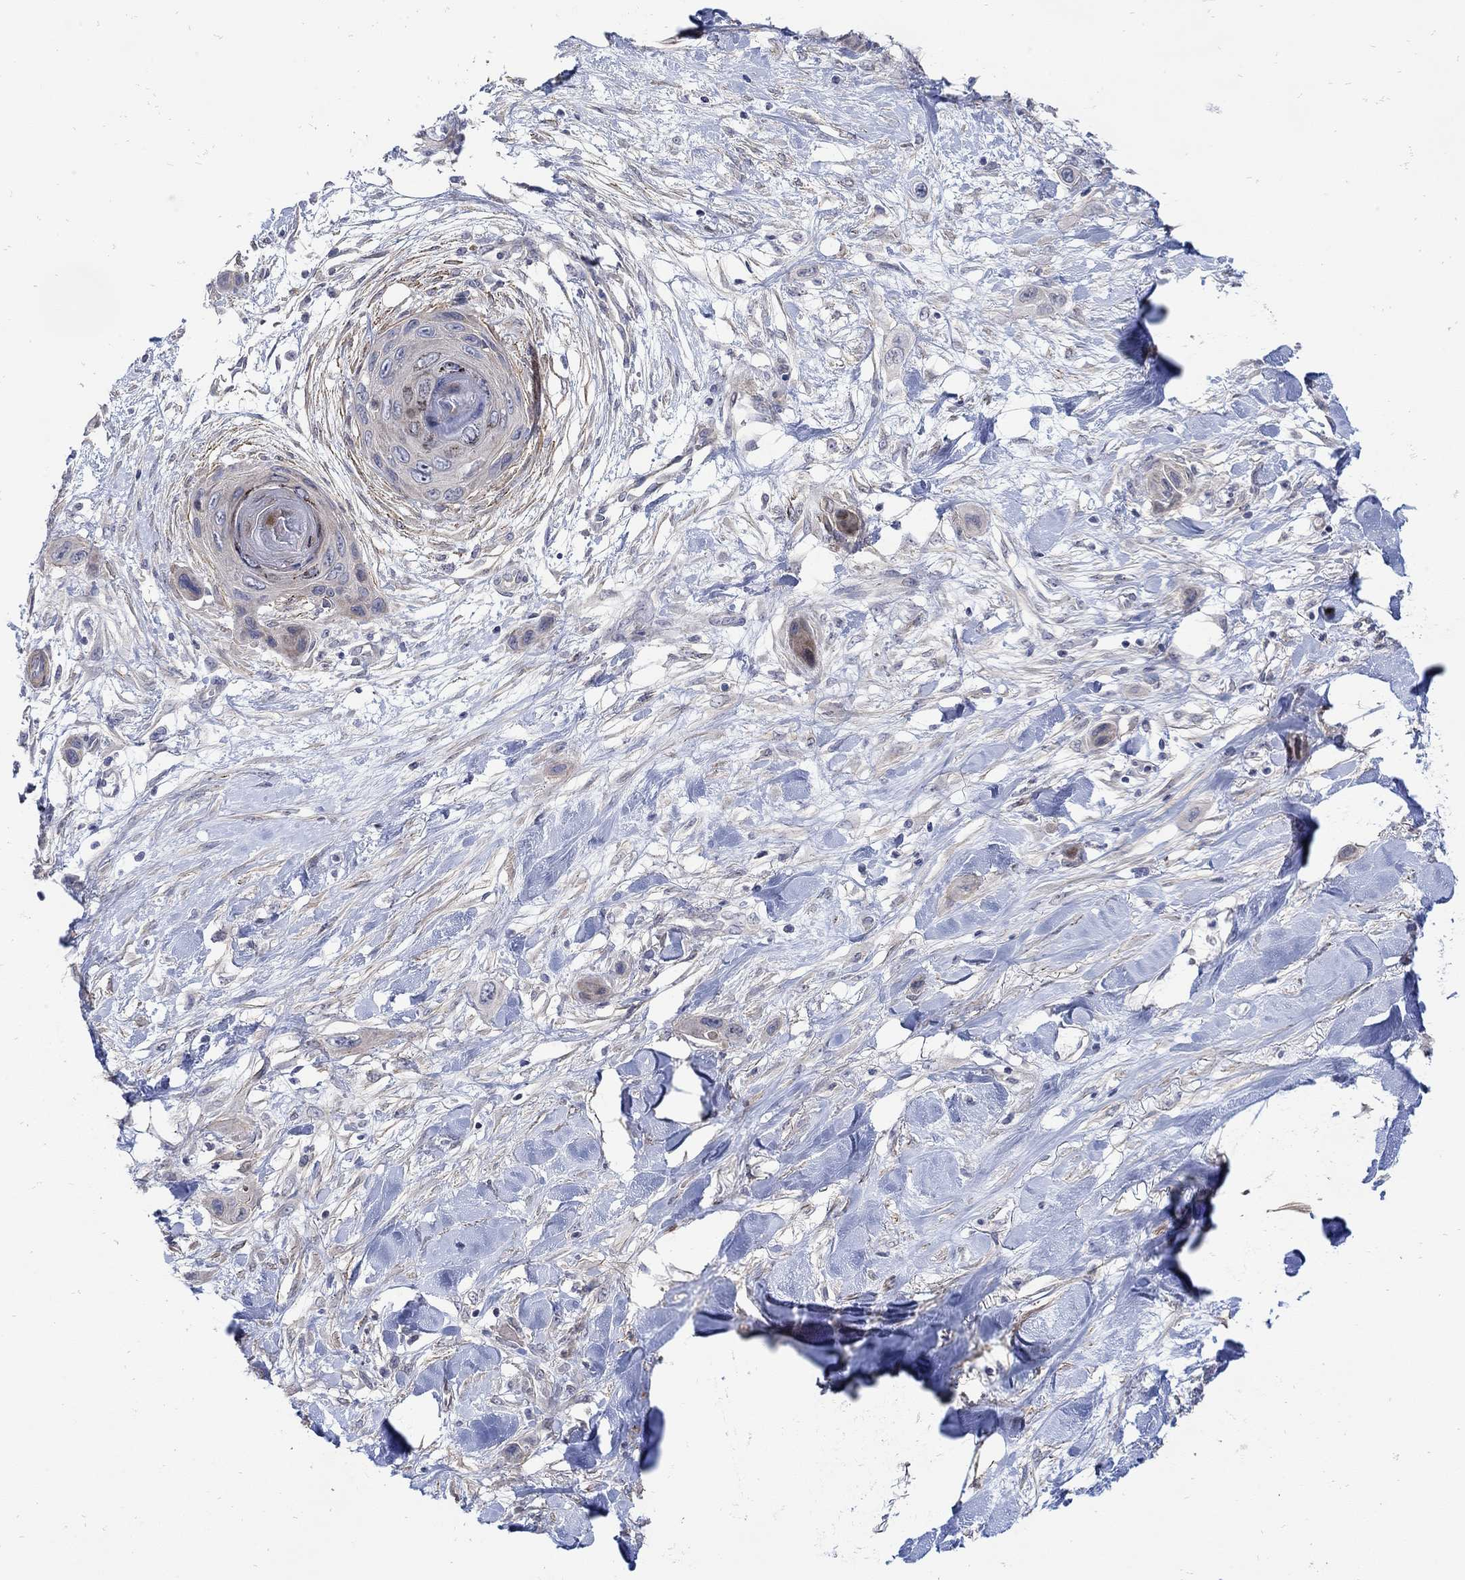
{"staining": {"intensity": "weak", "quantity": "<25%", "location": "cytoplasmic/membranous"}, "tissue": "skin cancer", "cell_type": "Tumor cells", "image_type": "cancer", "snomed": [{"axis": "morphology", "description": "Squamous cell carcinoma, NOS"}, {"axis": "topography", "description": "Skin"}], "caption": "Skin cancer was stained to show a protein in brown. There is no significant expression in tumor cells.", "gene": "SCN7A", "patient": {"sex": "male", "age": 79}}